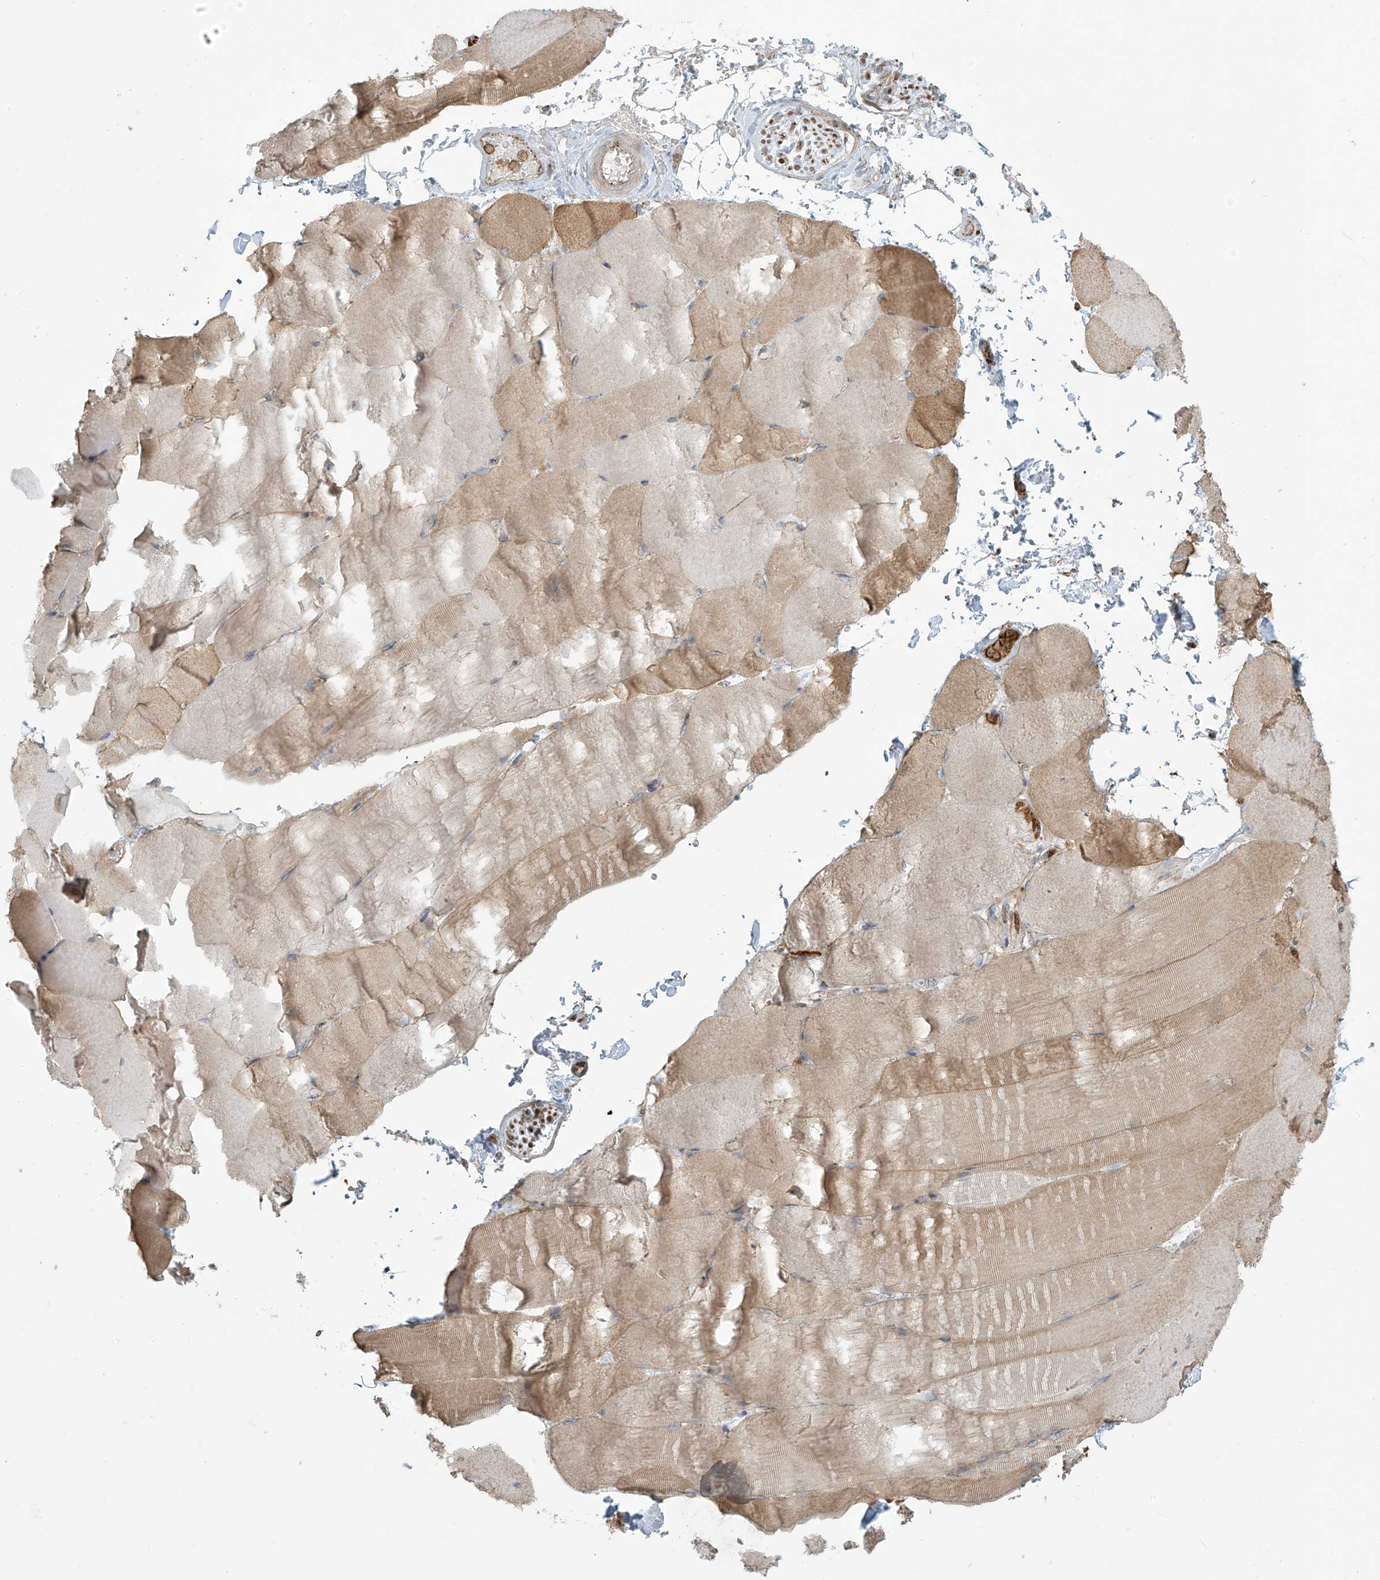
{"staining": {"intensity": "weak", "quantity": "<25%", "location": "cytoplasmic/membranous"}, "tissue": "skeletal muscle", "cell_type": "Myocytes", "image_type": "normal", "snomed": [{"axis": "morphology", "description": "Normal tissue, NOS"}, {"axis": "topography", "description": "Skeletal muscle"}, {"axis": "topography", "description": "Parathyroid gland"}], "caption": "A high-resolution photomicrograph shows immunohistochemistry staining of unremarkable skeletal muscle, which reveals no significant staining in myocytes. (Brightfield microscopy of DAB (3,3'-diaminobenzidine) IHC at high magnification).", "gene": "LZTS3", "patient": {"sex": "female", "age": 37}}